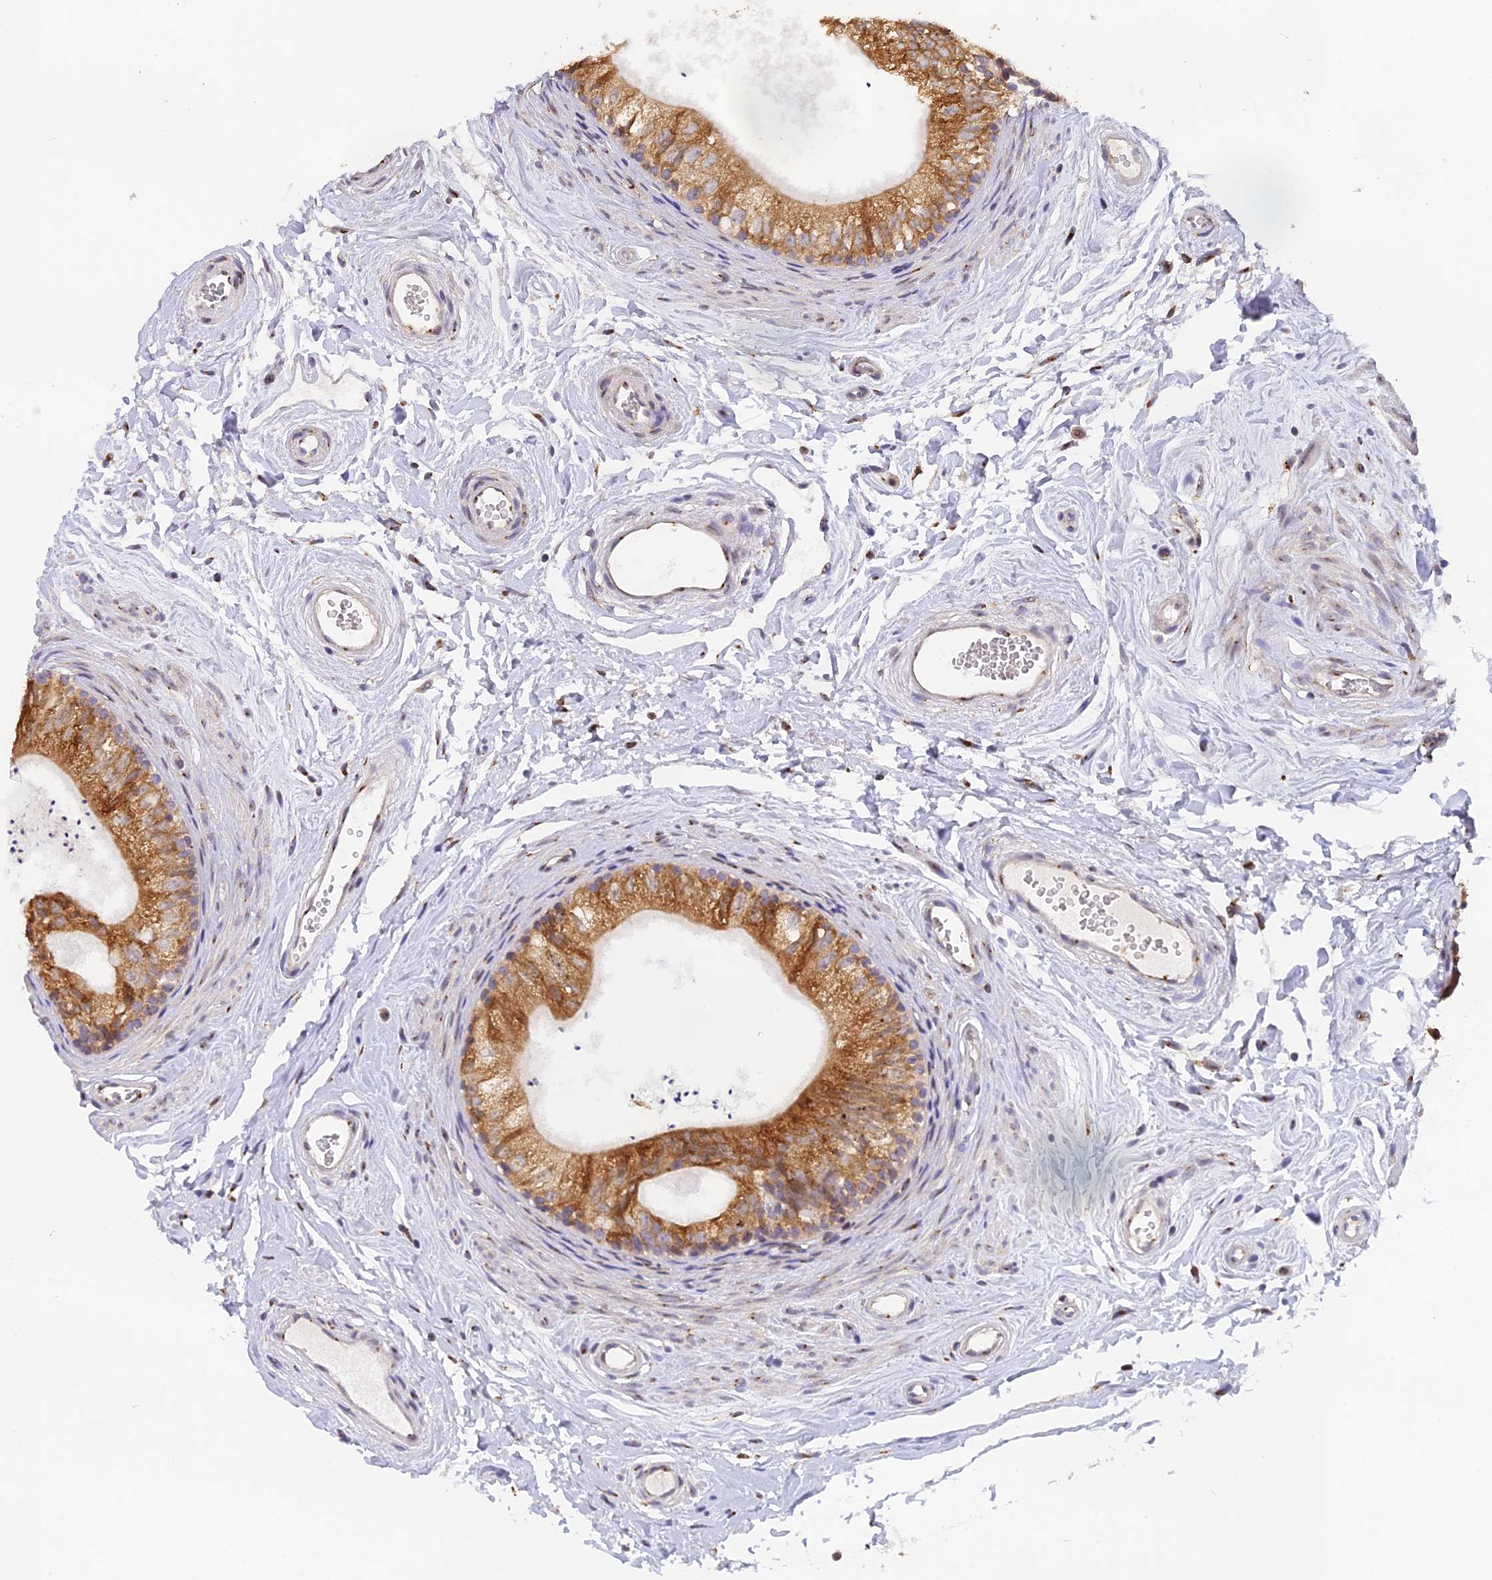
{"staining": {"intensity": "strong", "quantity": ">75%", "location": "cytoplasmic/membranous"}, "tissue": "epididymis", "cell_type": "Glandular cells", "image_type": "normal", "snomed": [{"axis": "morphology", "description": "Normal tissue, NOS"}, {"axis": "topography", "description": "Epididymis"}], "caption": "Glandular cells exhibit high levels of strong cytoplasmic/membranous positivity in about >75% of cells in benign human epididymis.", "gene": "SNX17", "patient": {"sex": "male", "age": 56}}